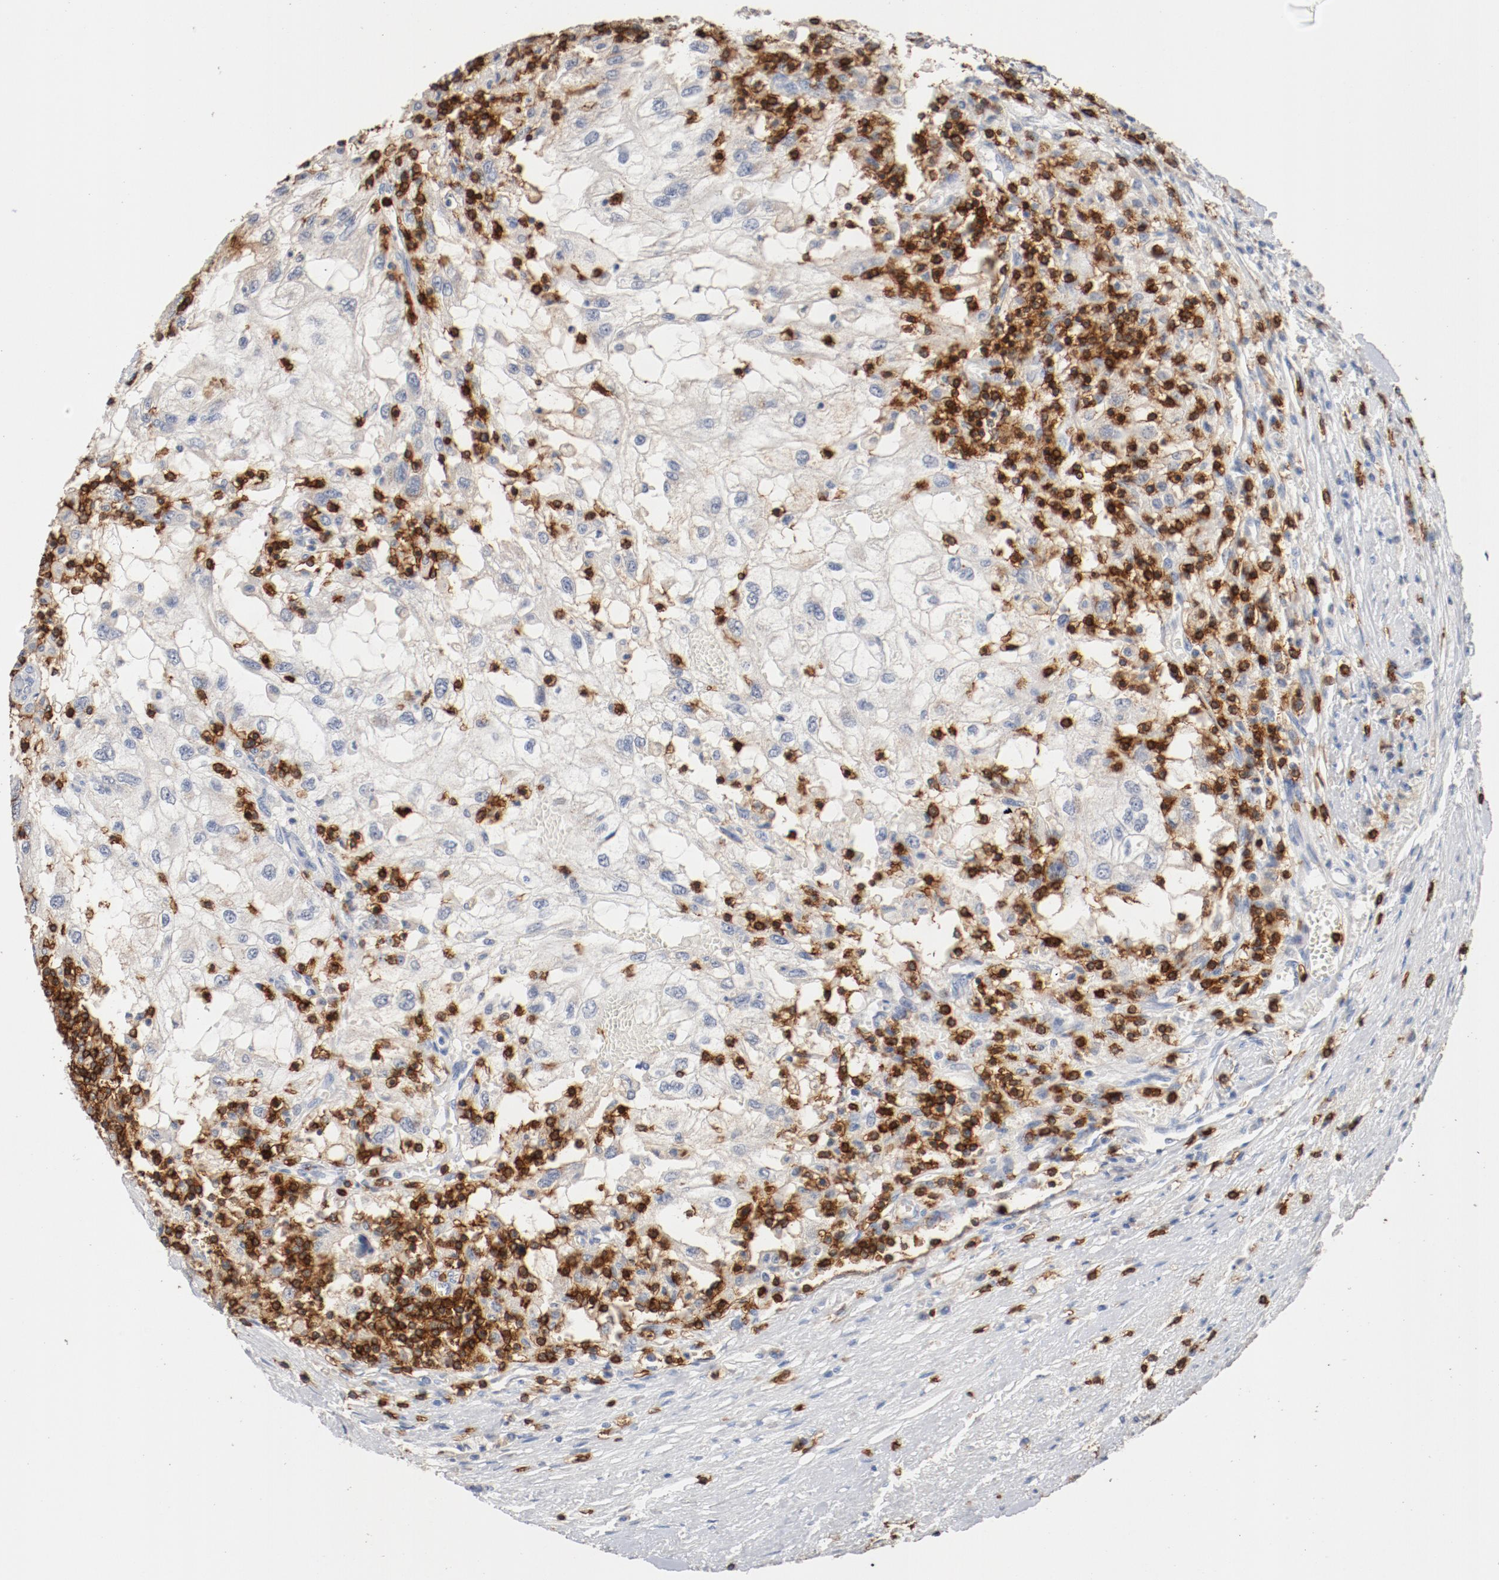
{"staining": {"intensity": "negative", "quantity": "none", "location": "none"}, "tissue": "renal cancer", "cell_type": "Tumor cells", "image_type": "cancer", "snomed": [{"axis": "morphology", "description": "Normal tissue, NOS"}, {"axis": "morphology", "description": "Adenocarcinoma, NOS"}, {"axis": "topography", "description": "Kidney"}], "caption": "This is a micrograph of IHC staining of adenocarcinoma (renal), which shows no expression in tumor cells.", "gene": "CD247", "patient": {"sex": "male", "age": 71}}